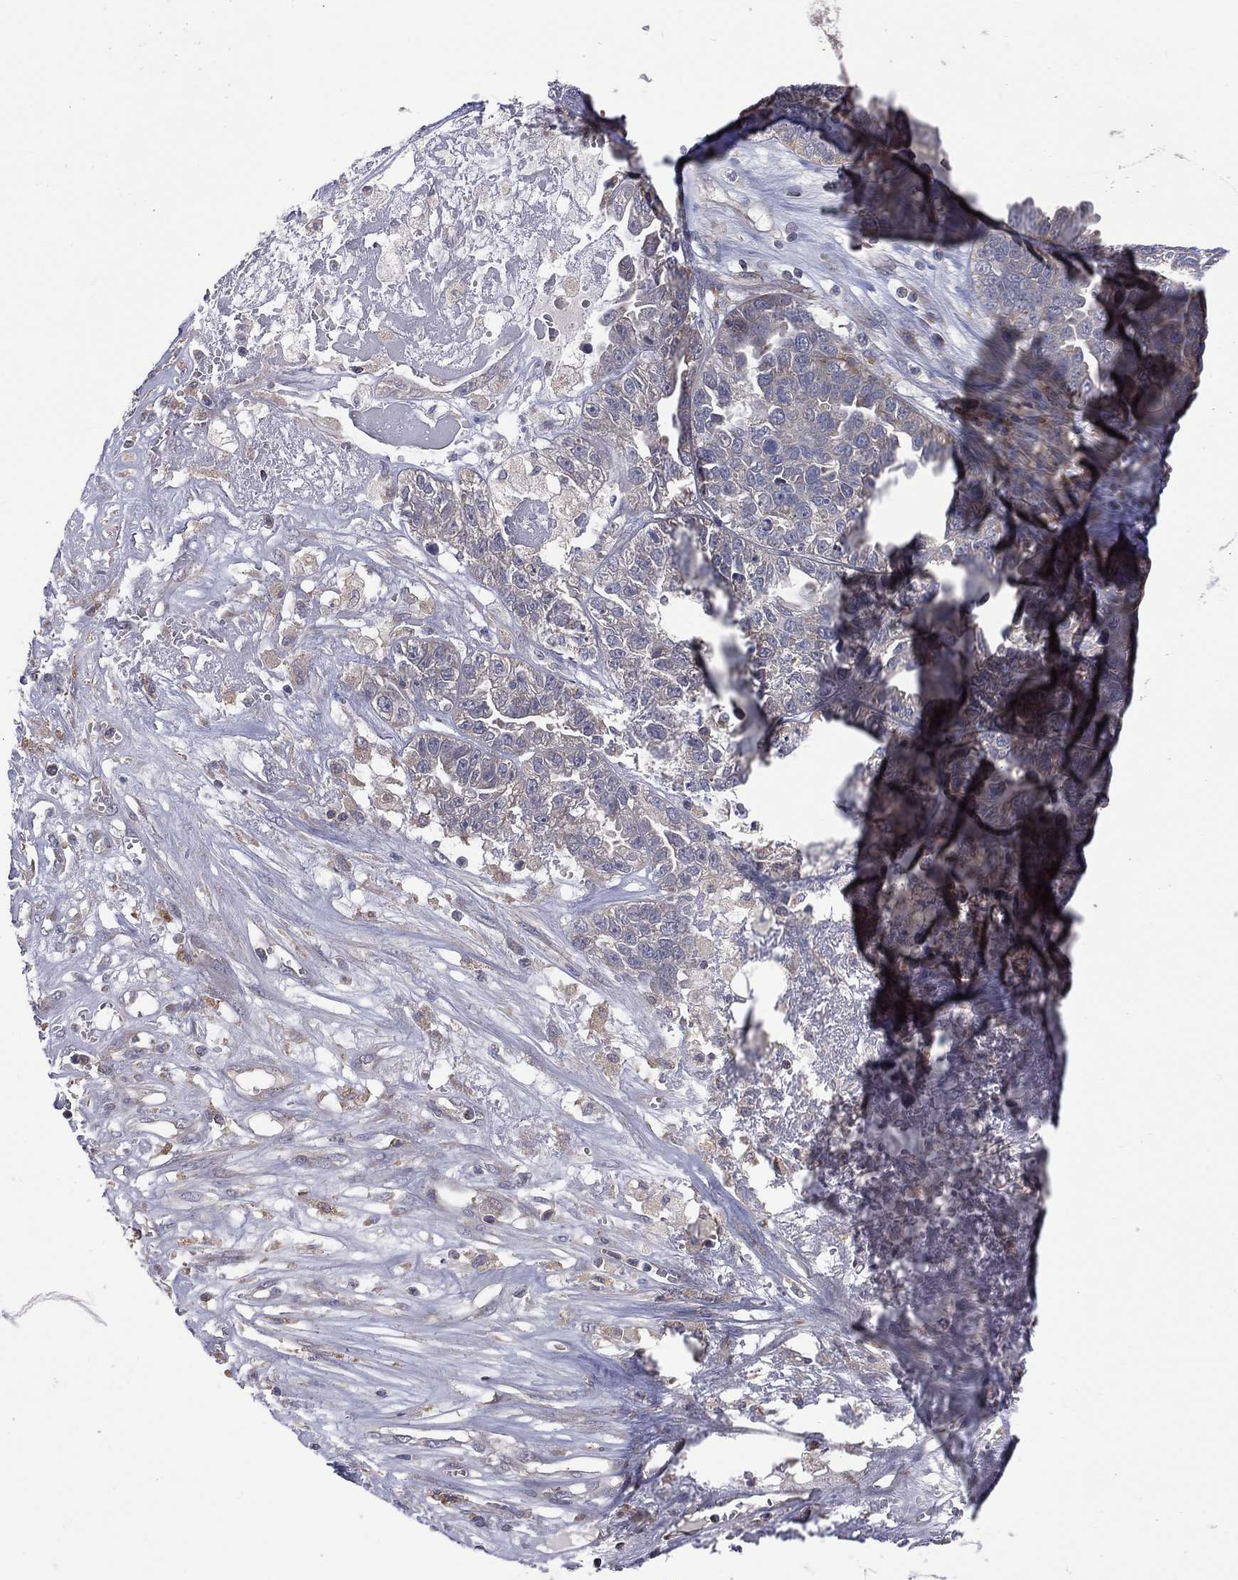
{"staining": {"intensity": "negative", "quantity": "none", "location": "none"}, "tissue": "ovarian cancer", "cell_type": "Tumor cells", "image_type": "cancer", "snomed": [{"axis": "morphology", "description": "Cystadenocarcinoma, serous, NOS"}, {"axis": "topography", "description": "Ovary"}], "caption": "IHC micrograph of neoplastic tissue: human serous cystadenocarcinoma (ovarian) stained with DAB (3,3'-diaminobenzidine) displays no significant protein expression in tumor cells.", "gene": "STARD3", "patient": {"sex": "female", "age": 87}}